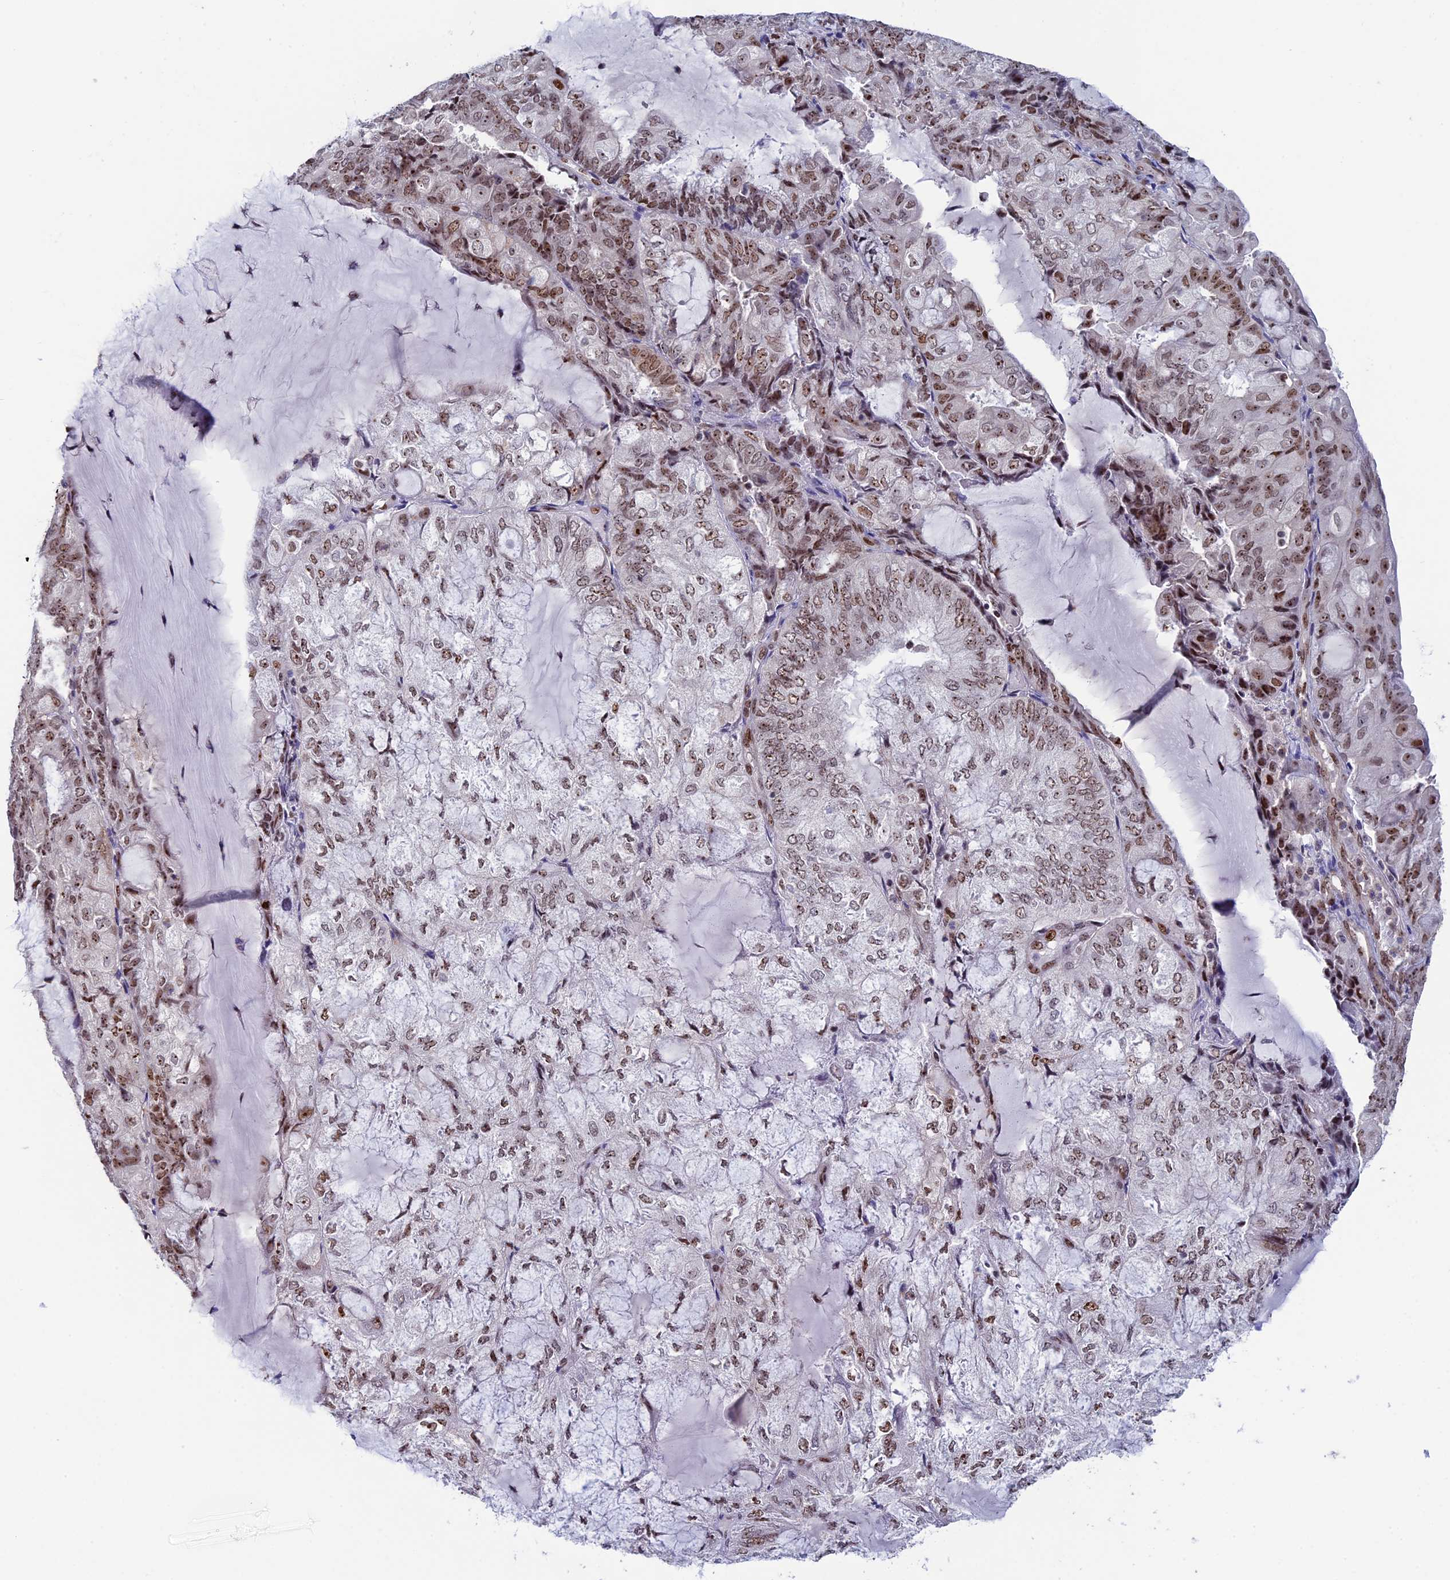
{"staining": {"intensity": "moderate", "quantity": ">75%", "location": "nuclear"}, "tissue": "endometrial cancer", "cell_type": "Tumor cells", "image_type": "cancer", "snomed": [{"axis": "morphology", "description": "Adenocarcinoma, NOS"}, {"axis": "topography", "description": "Endometrium"}], "caption": "The image reveals immunohistochemical staining of endometrial cancer. There is moderate nuclear expression is appreciated in about >75% of tumor cells.", "gene": "CCDC86", "patient": {"sex": "female", "age": 81}}